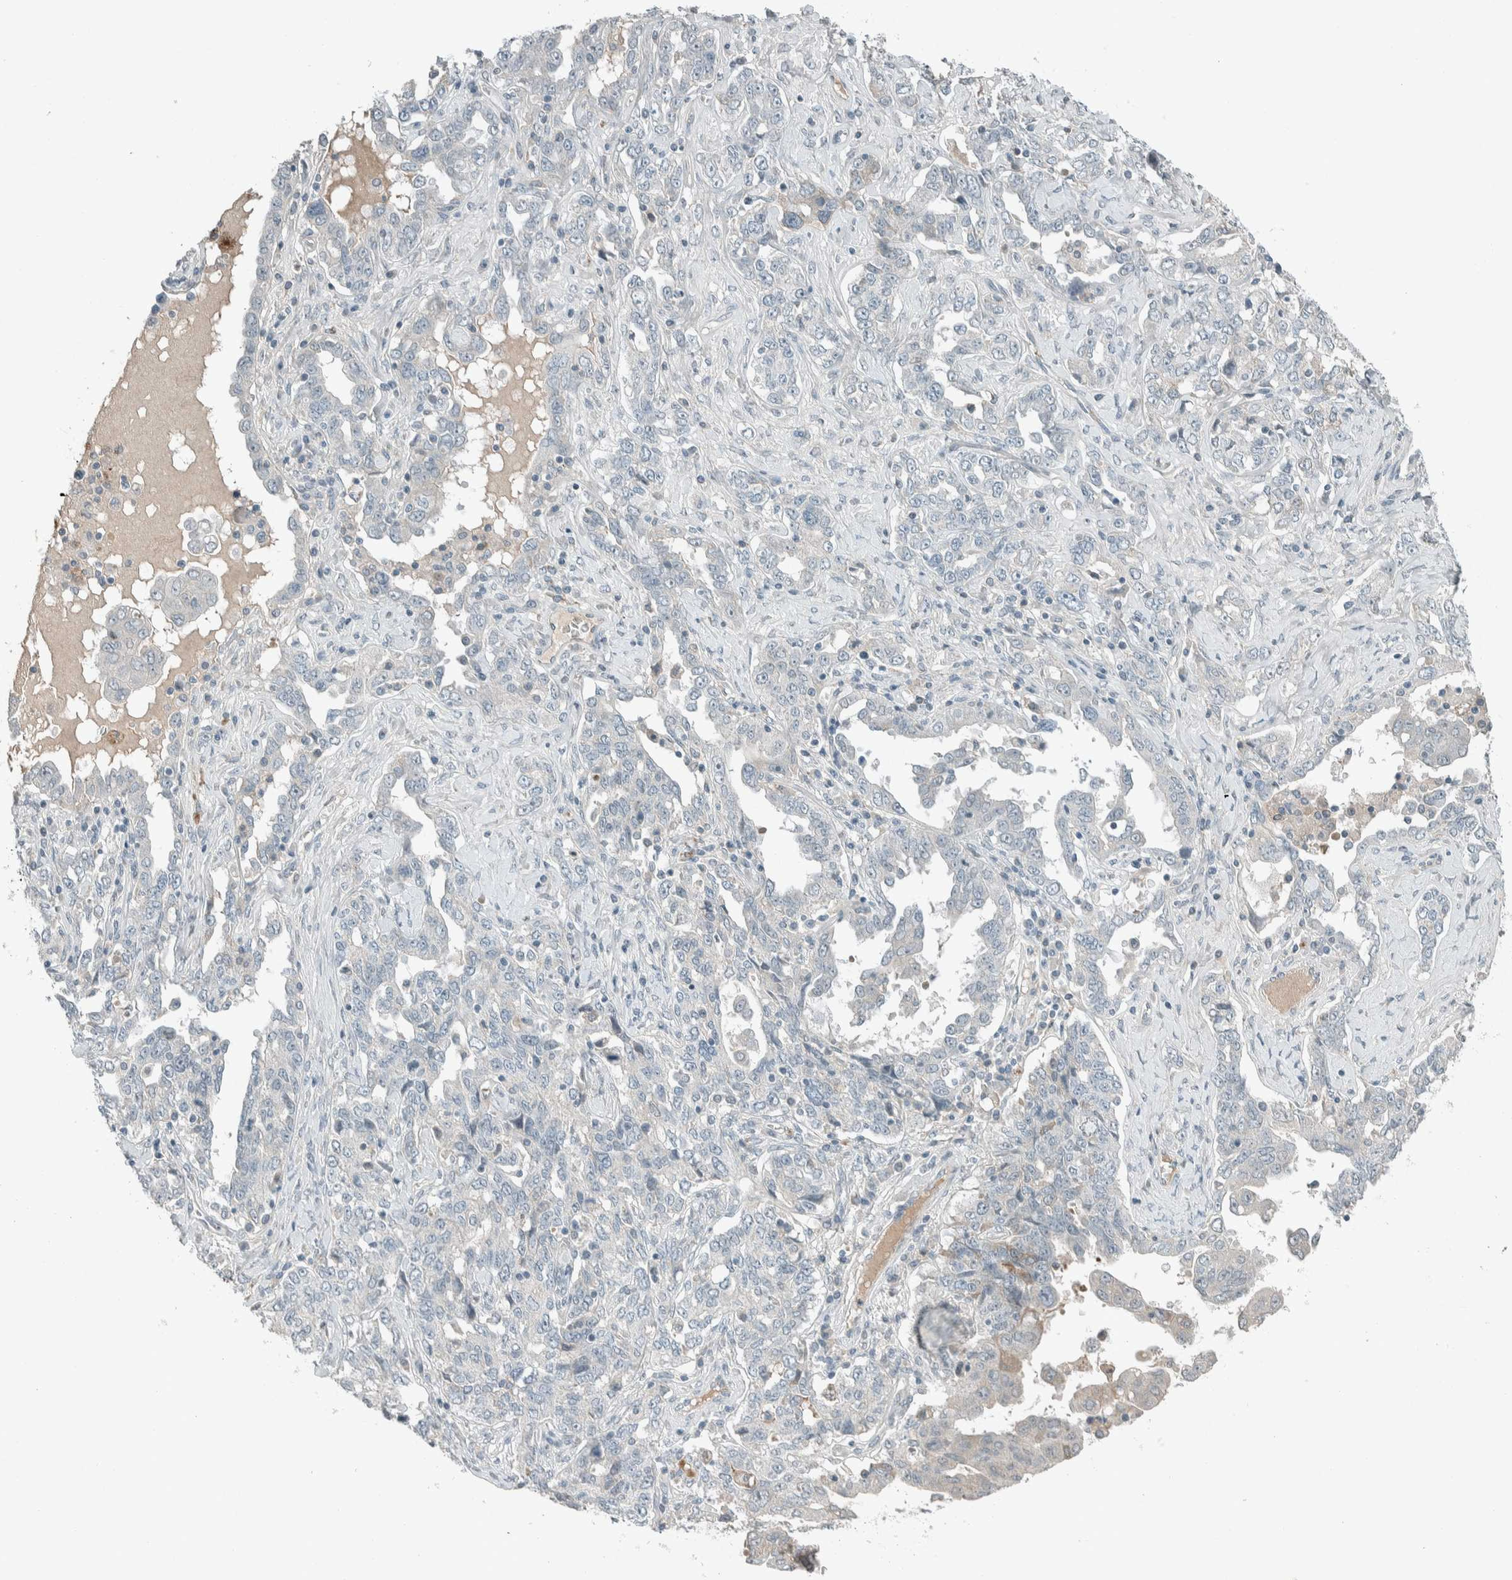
{"staining": {"intensity": "negative", "quantity": "none", "location": "none"}, "tissue": "ovarian cancer", "cell_type": "Tumor cells", "image_type": "cancer", "snomed": [{"axis": "morphology", "description": "Carcinoma, endometroid"}, {"axis": "topography", "description": "Ovary"}], "caption": "Immunohistochemistry (IHC) image of neoplastic tissue: ovarian cancer (endometroid carcinoma) stained with DAB (3,3'-diaminobenzidine) reveals no significant protein positivity in tumor cells.", "gene": "CERCAM", "patient": {"sex": "female", "age": 62}}